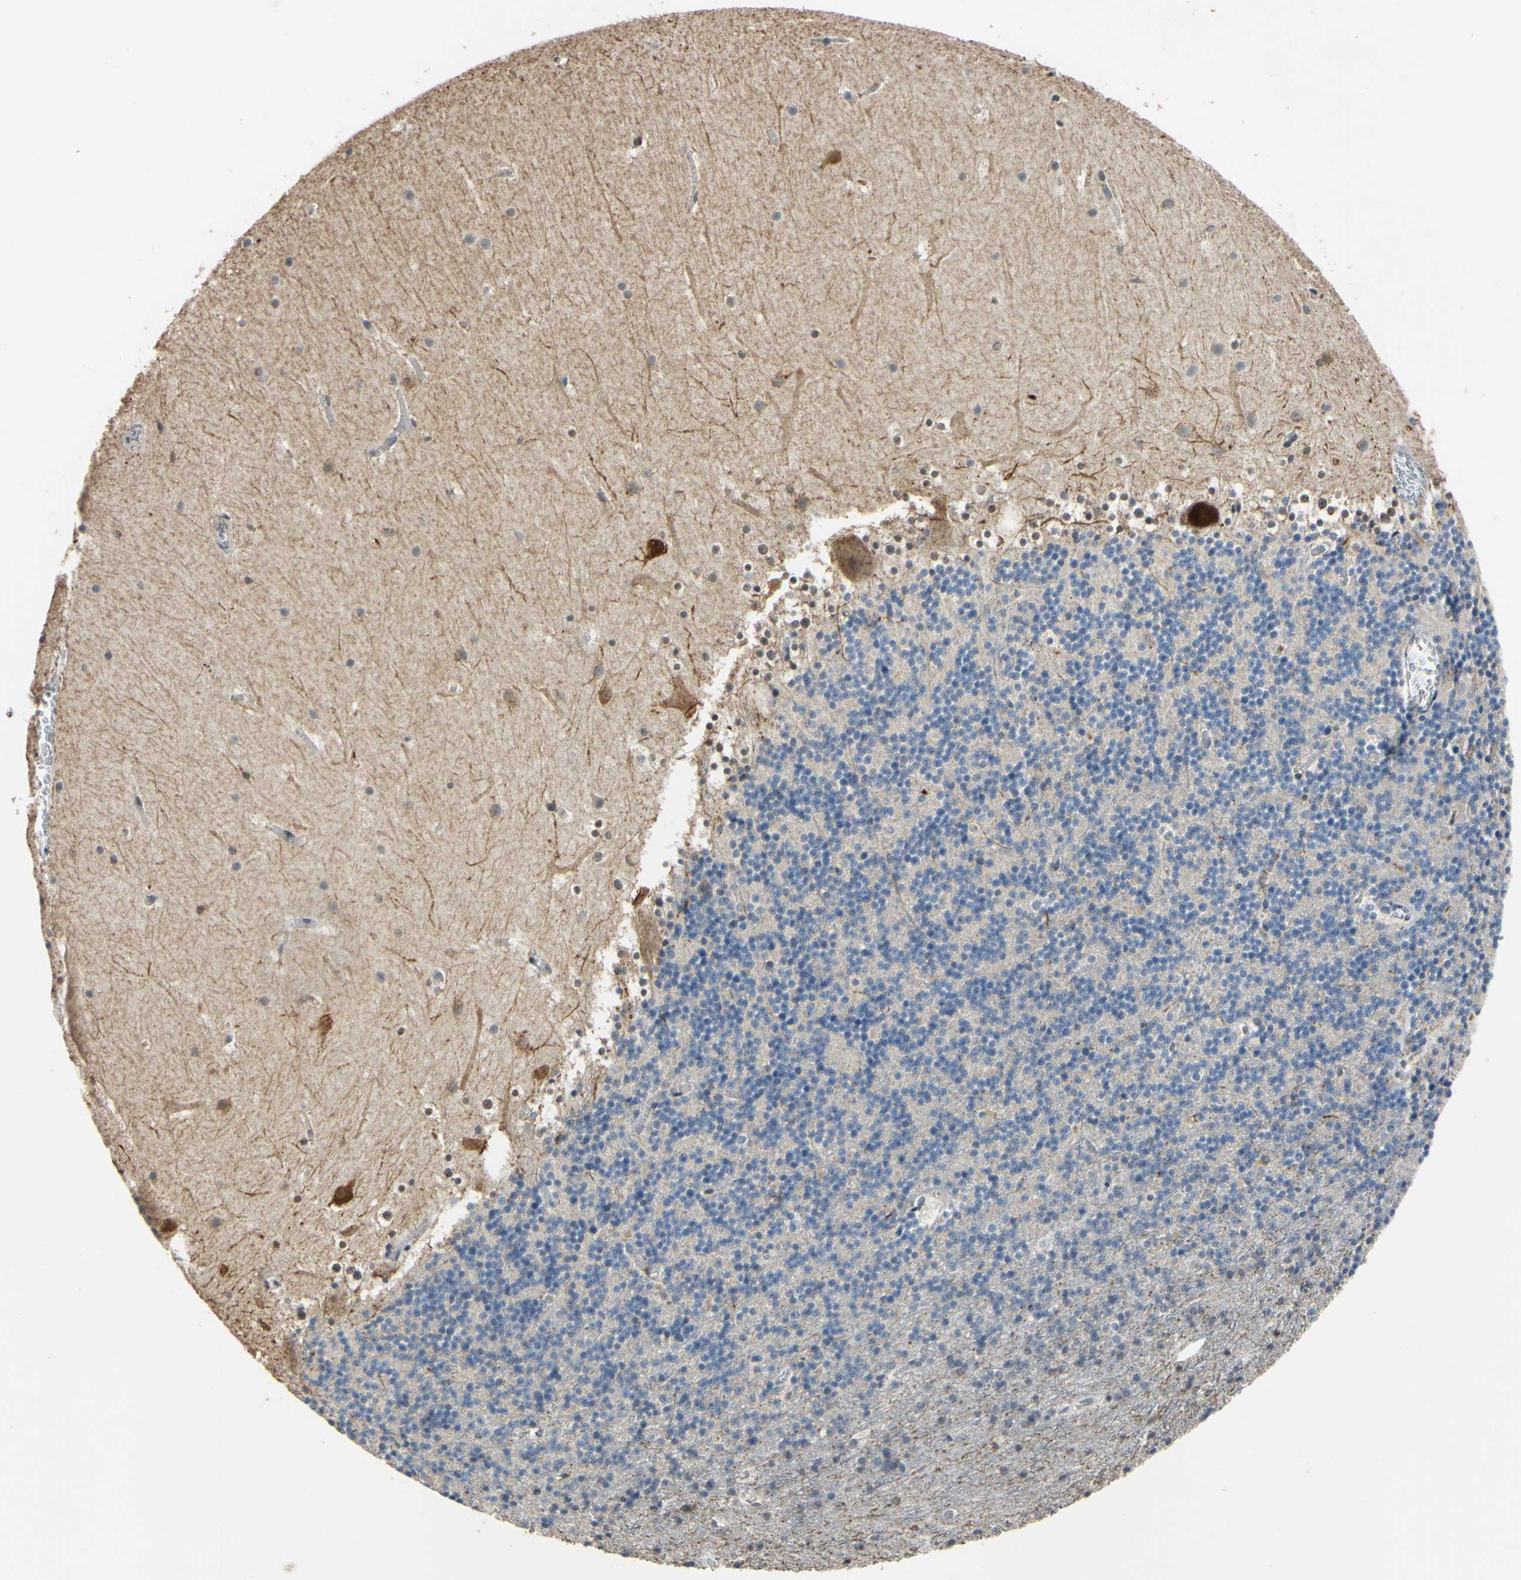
{"staining": {"intensity": "negative", "quantity": "none", "location": "none"}, "tissue": "cerebellum", "cell_type": "Cells in granular layer", "image_type": "normal", "snomed": [{"axis": "morphology", "description": "Normal tissue, NOS"}, {"axis": "topography", "description": "Cerebellum"}], "caption": "This is an immunohistochemistry histopathology image of normal cerebellum. There is no positivity in cells in granular layer.", "gene": "LHX9", "patient": {"sex": "male", "age": 45}}